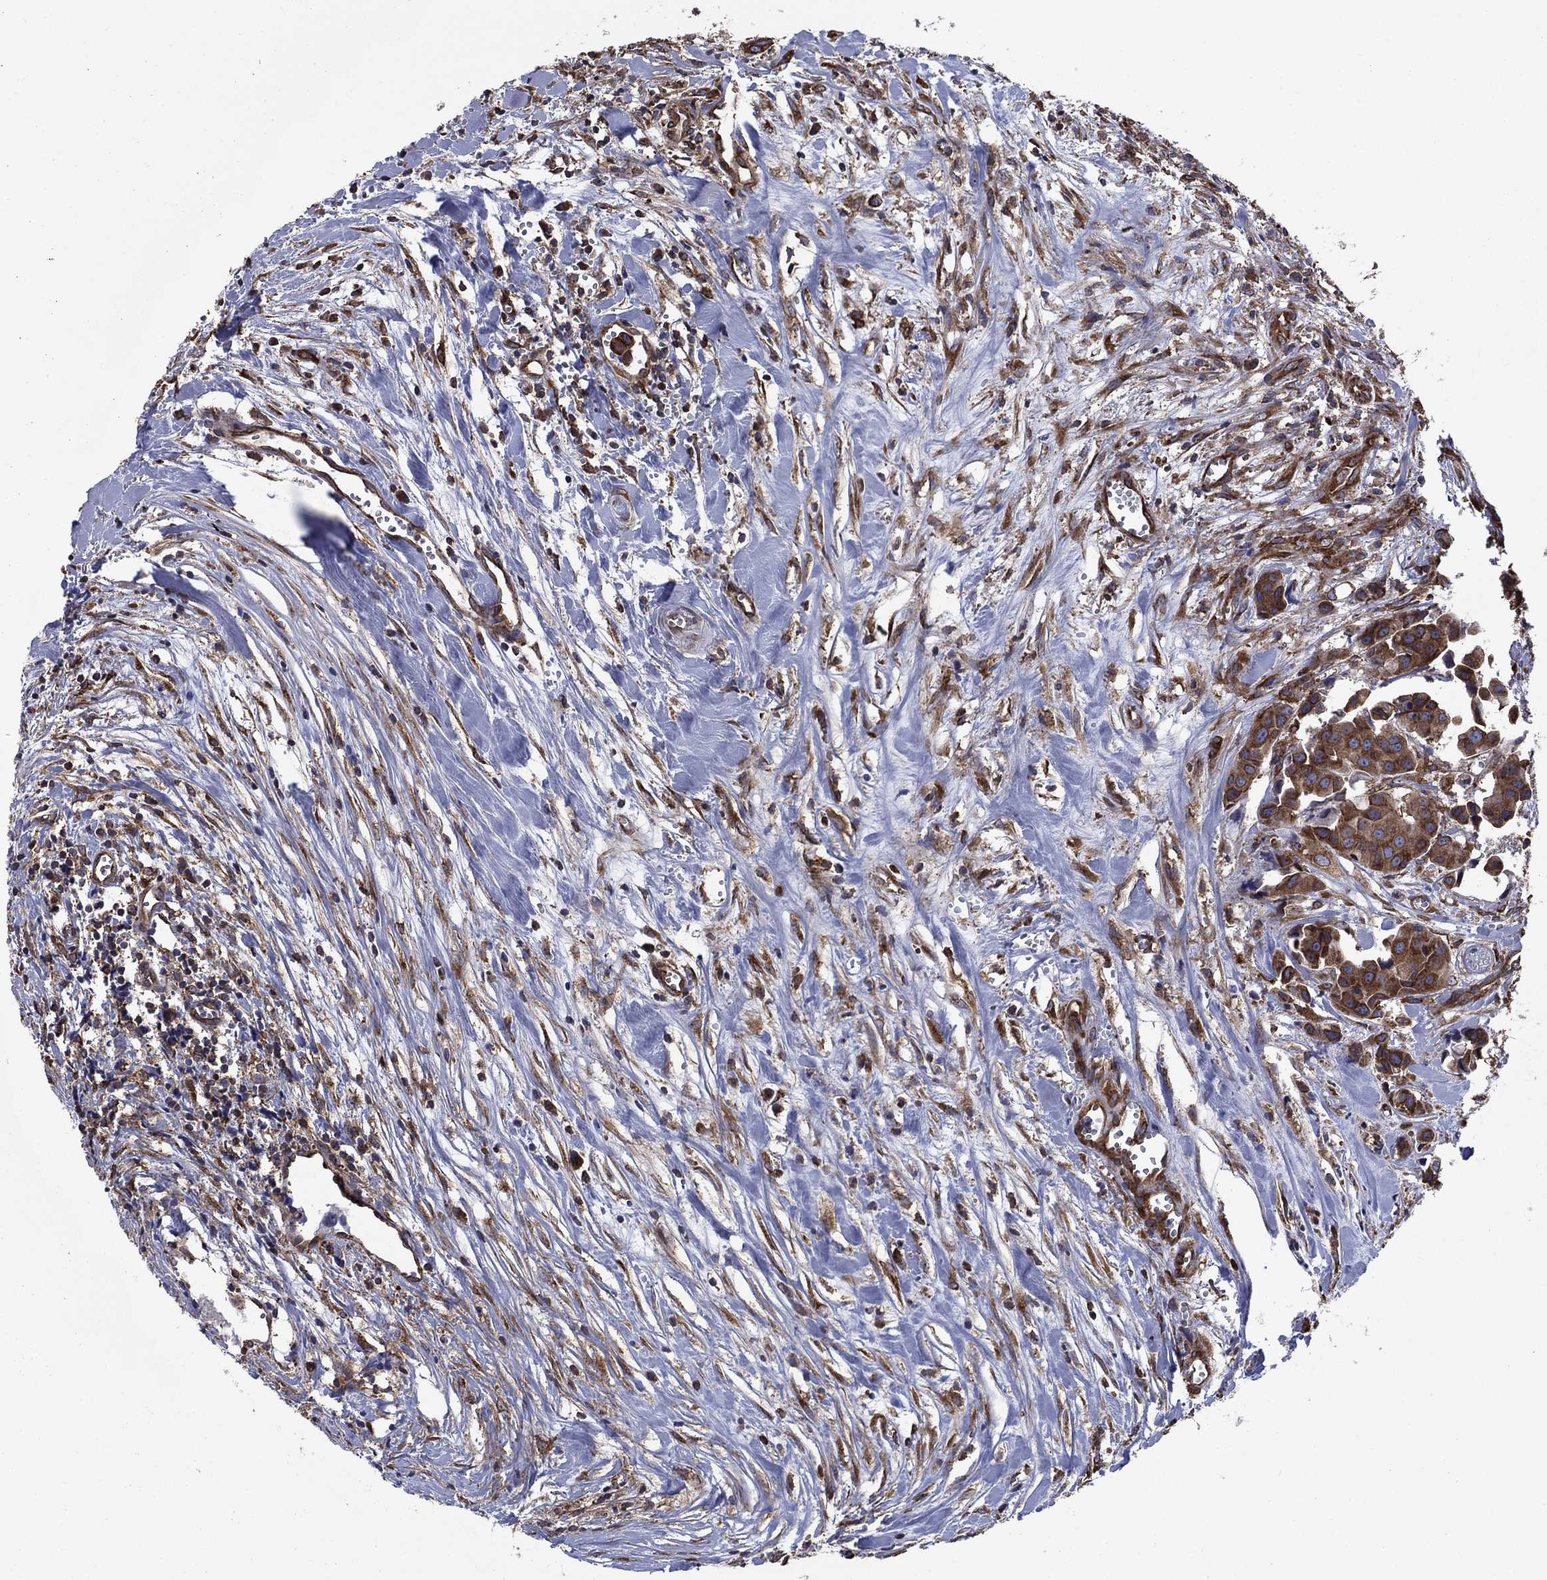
{"staining": {"intensity": "strong", "quantity": ">75%", "location": "cytoplasmic/membranous"}, "tissue": "head and neck cancer", "cell_type": "Tumor cells", "image_type": "cancer", "snomed": [{"axis": "morphology", "description": "Adenocarcinoma, NOS"}, {"axis": "topography", "description": "Head-Neck"}], "caption": "Immunohistochemistry (IHC) (DAB (3,3'-diaminobenzidine)) staining of human head and neck cancer displays strong cytoplasmic/membranous protein staining in about >75% of tumor cells.", "gene": "YBX1", "patient": {"sex": "male", "age": 76}}